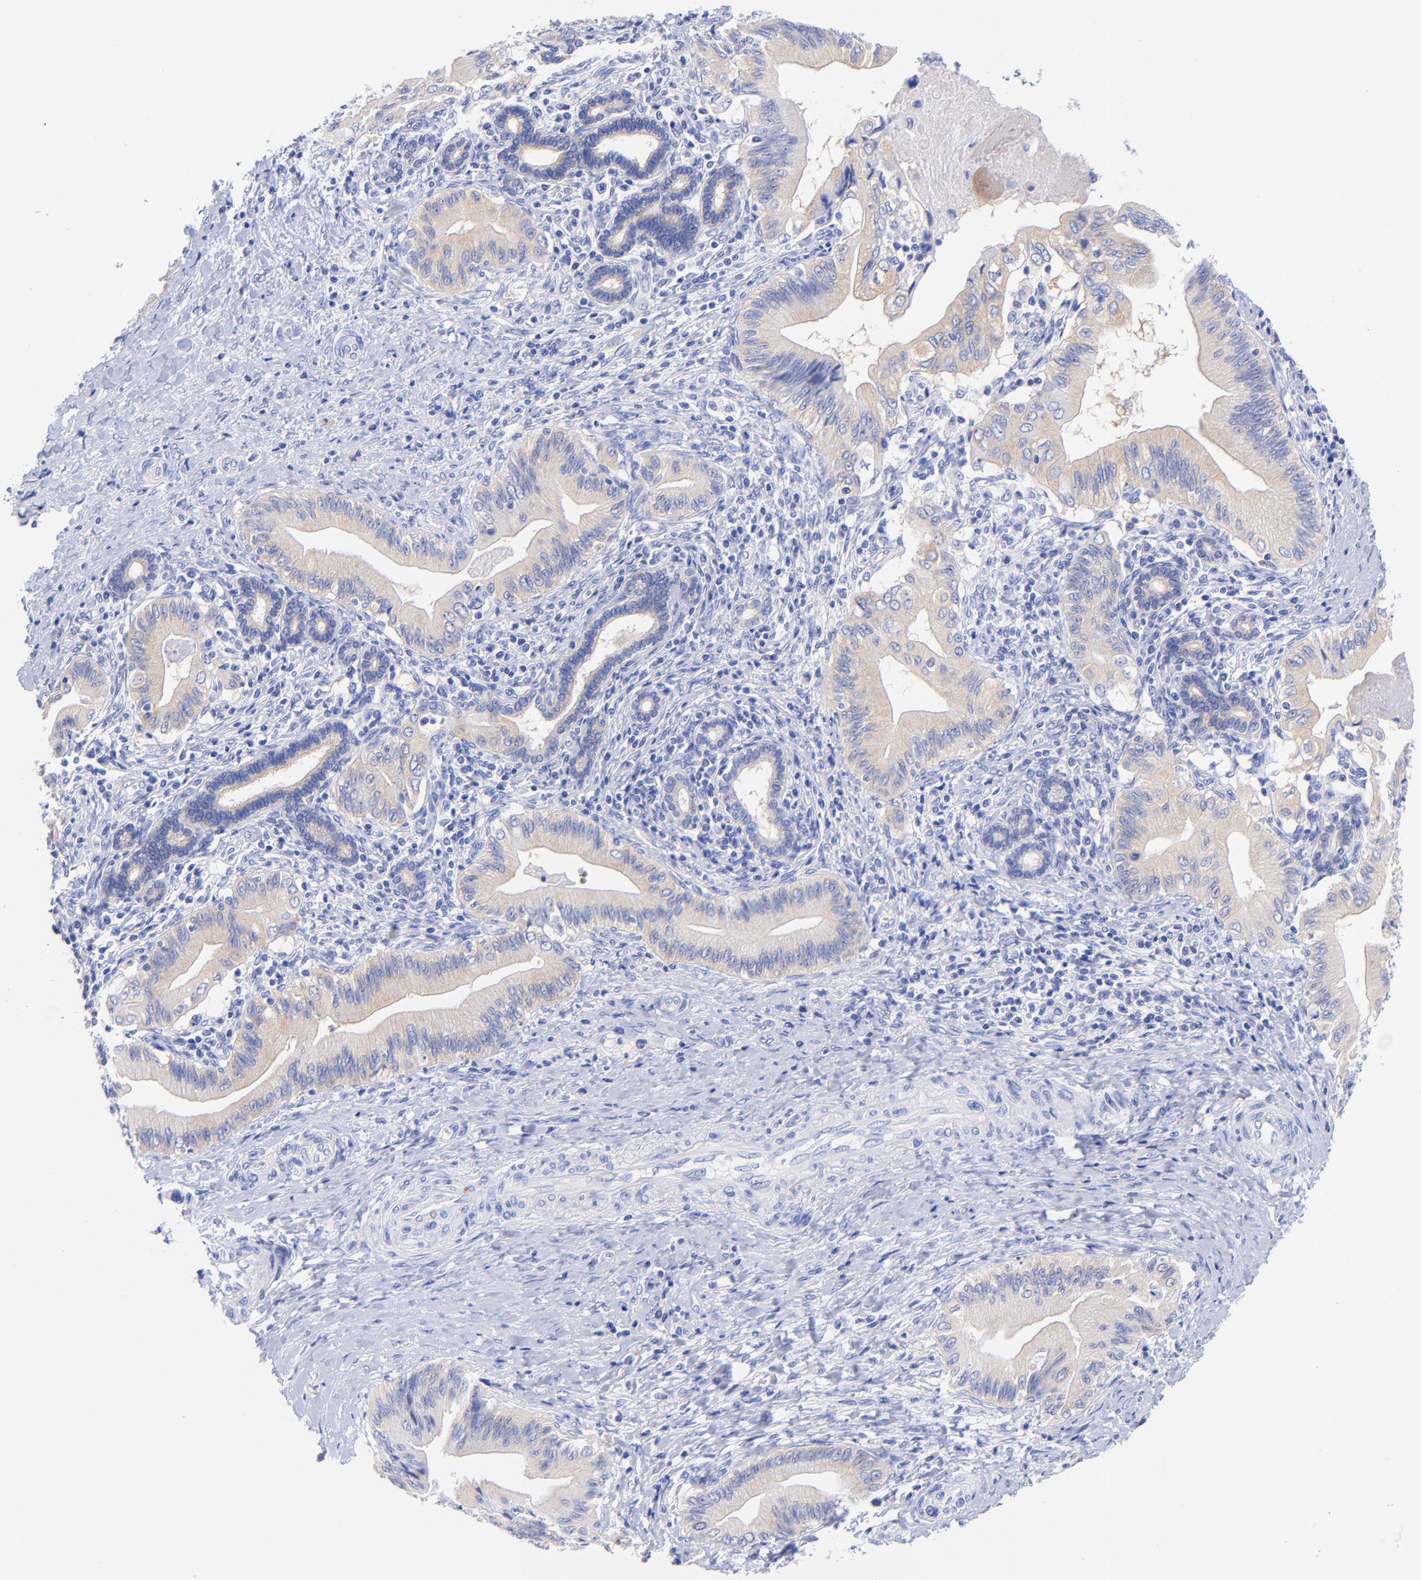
{"staining": {"intensity": "weak", "quantity": "25%-75%", "location": "cytoplasmic/membranous"}, "tissue": "liver cancer", "cell_type": "Tumor cells", "image_type": "cancer", "snomed": [{"axis": "morphology", "description": "Cholangiocarcinoma"}, {"axis": "topography", "description": "Liver"}], "caption": "Liver cholangiocarcinoma was stained to show a protein in brown. There is low levels of weak cytoplasmic/membranous positivity in approximately 25%-75% of tumor cells.", "gene": "GPHN", "patient": {"sex": "male", "age": 58}}